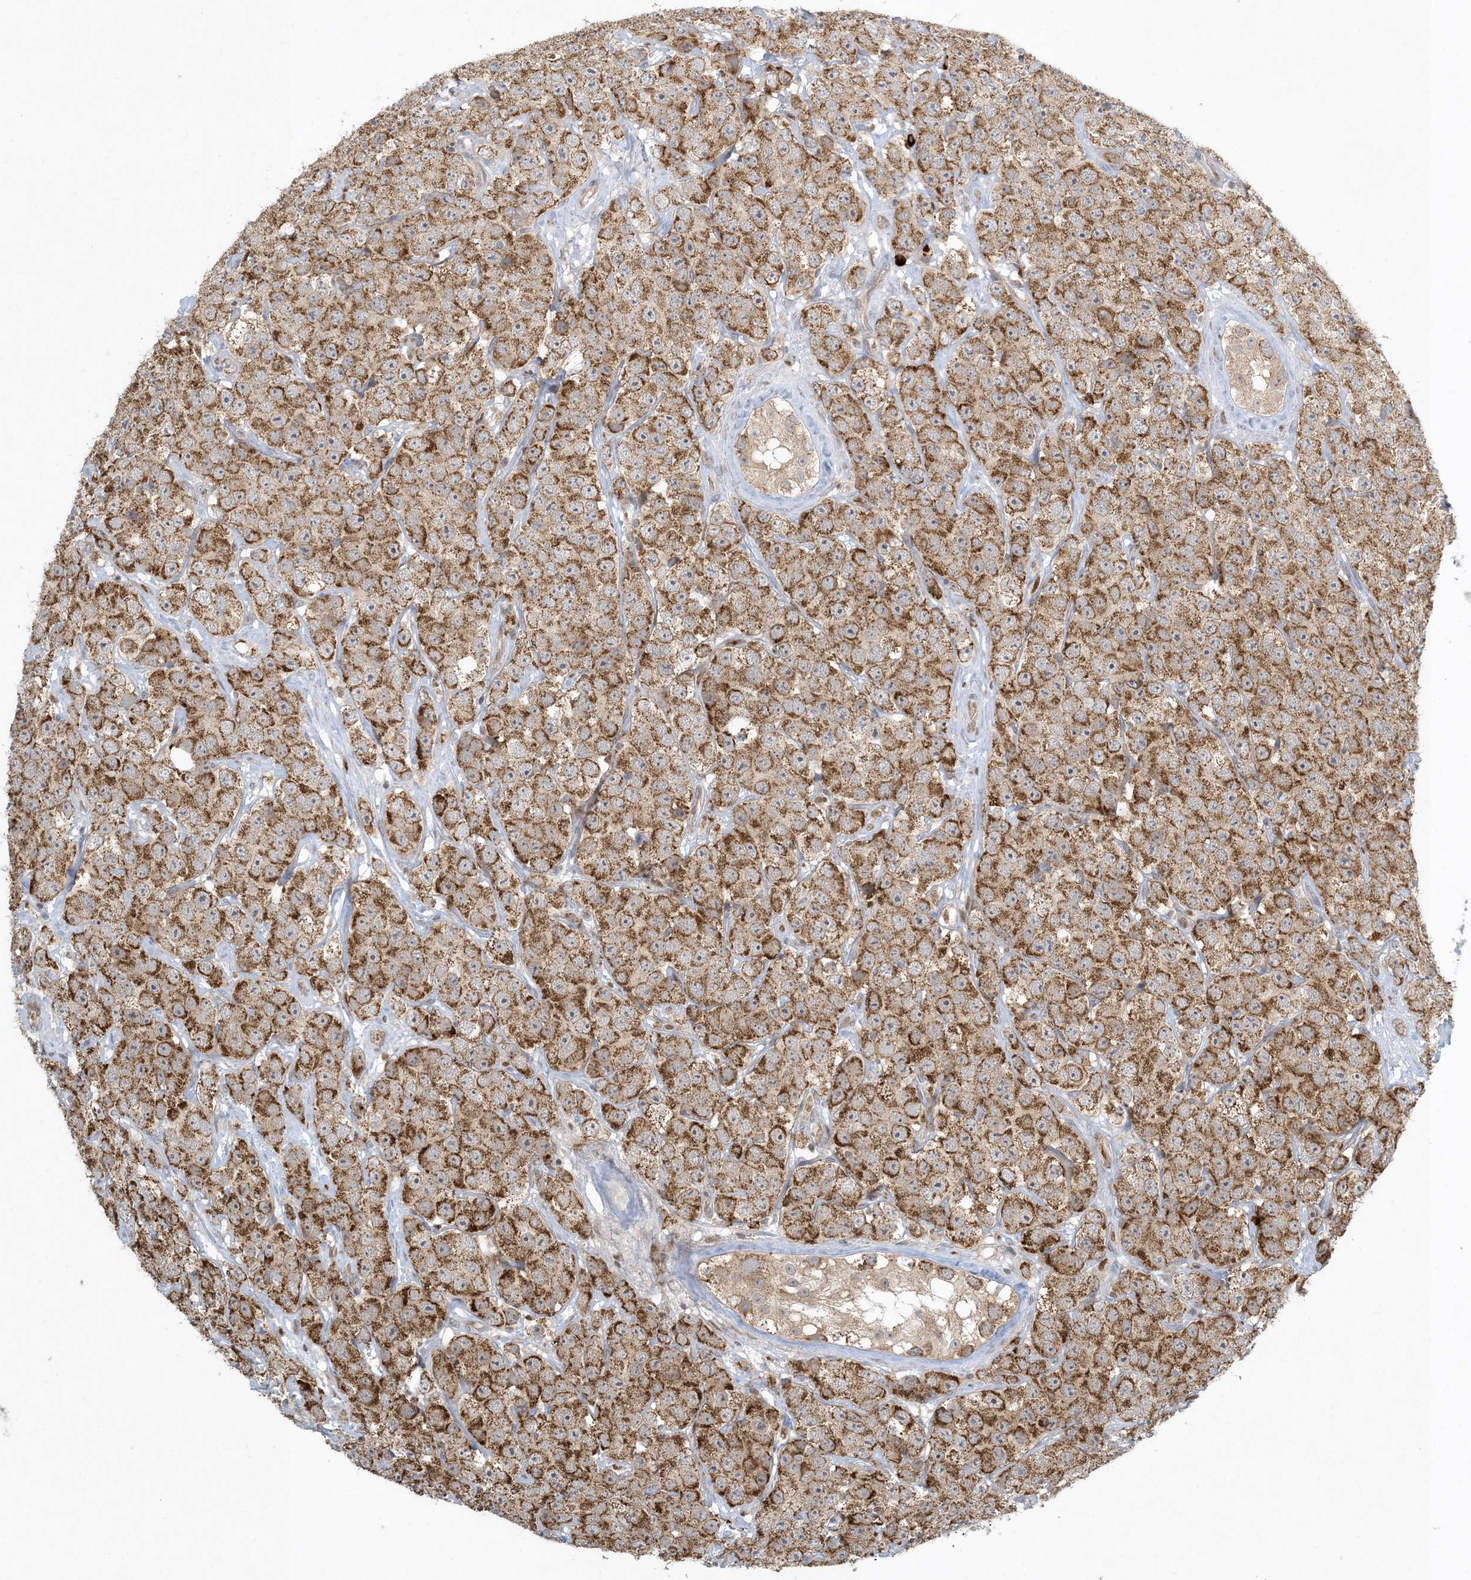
{"staining": {"intensity": "moderate", "quantity": ">75%", "location": "cytoplasmic/membranous"}, "tissue": "testis cancer", "cell_type": "Tumor cells", "image_type": "cancer", "snomed": [{"axis": "morphology", "description": "Seminoma, NOS"}, {"axis": "topography", "description": "Testis"}], "caption": "Testis cancer (seminoma) was stained to show a protein in brown. There is medium levels of moderate cytoplasmic/membranous expression in approximately >75% of tumor cells. Ihc stains the protein of interest in brown and the nuclei are stained blue.", "gene": "CTDNEP1", "patient": {"sex": "male", "age": 28}}